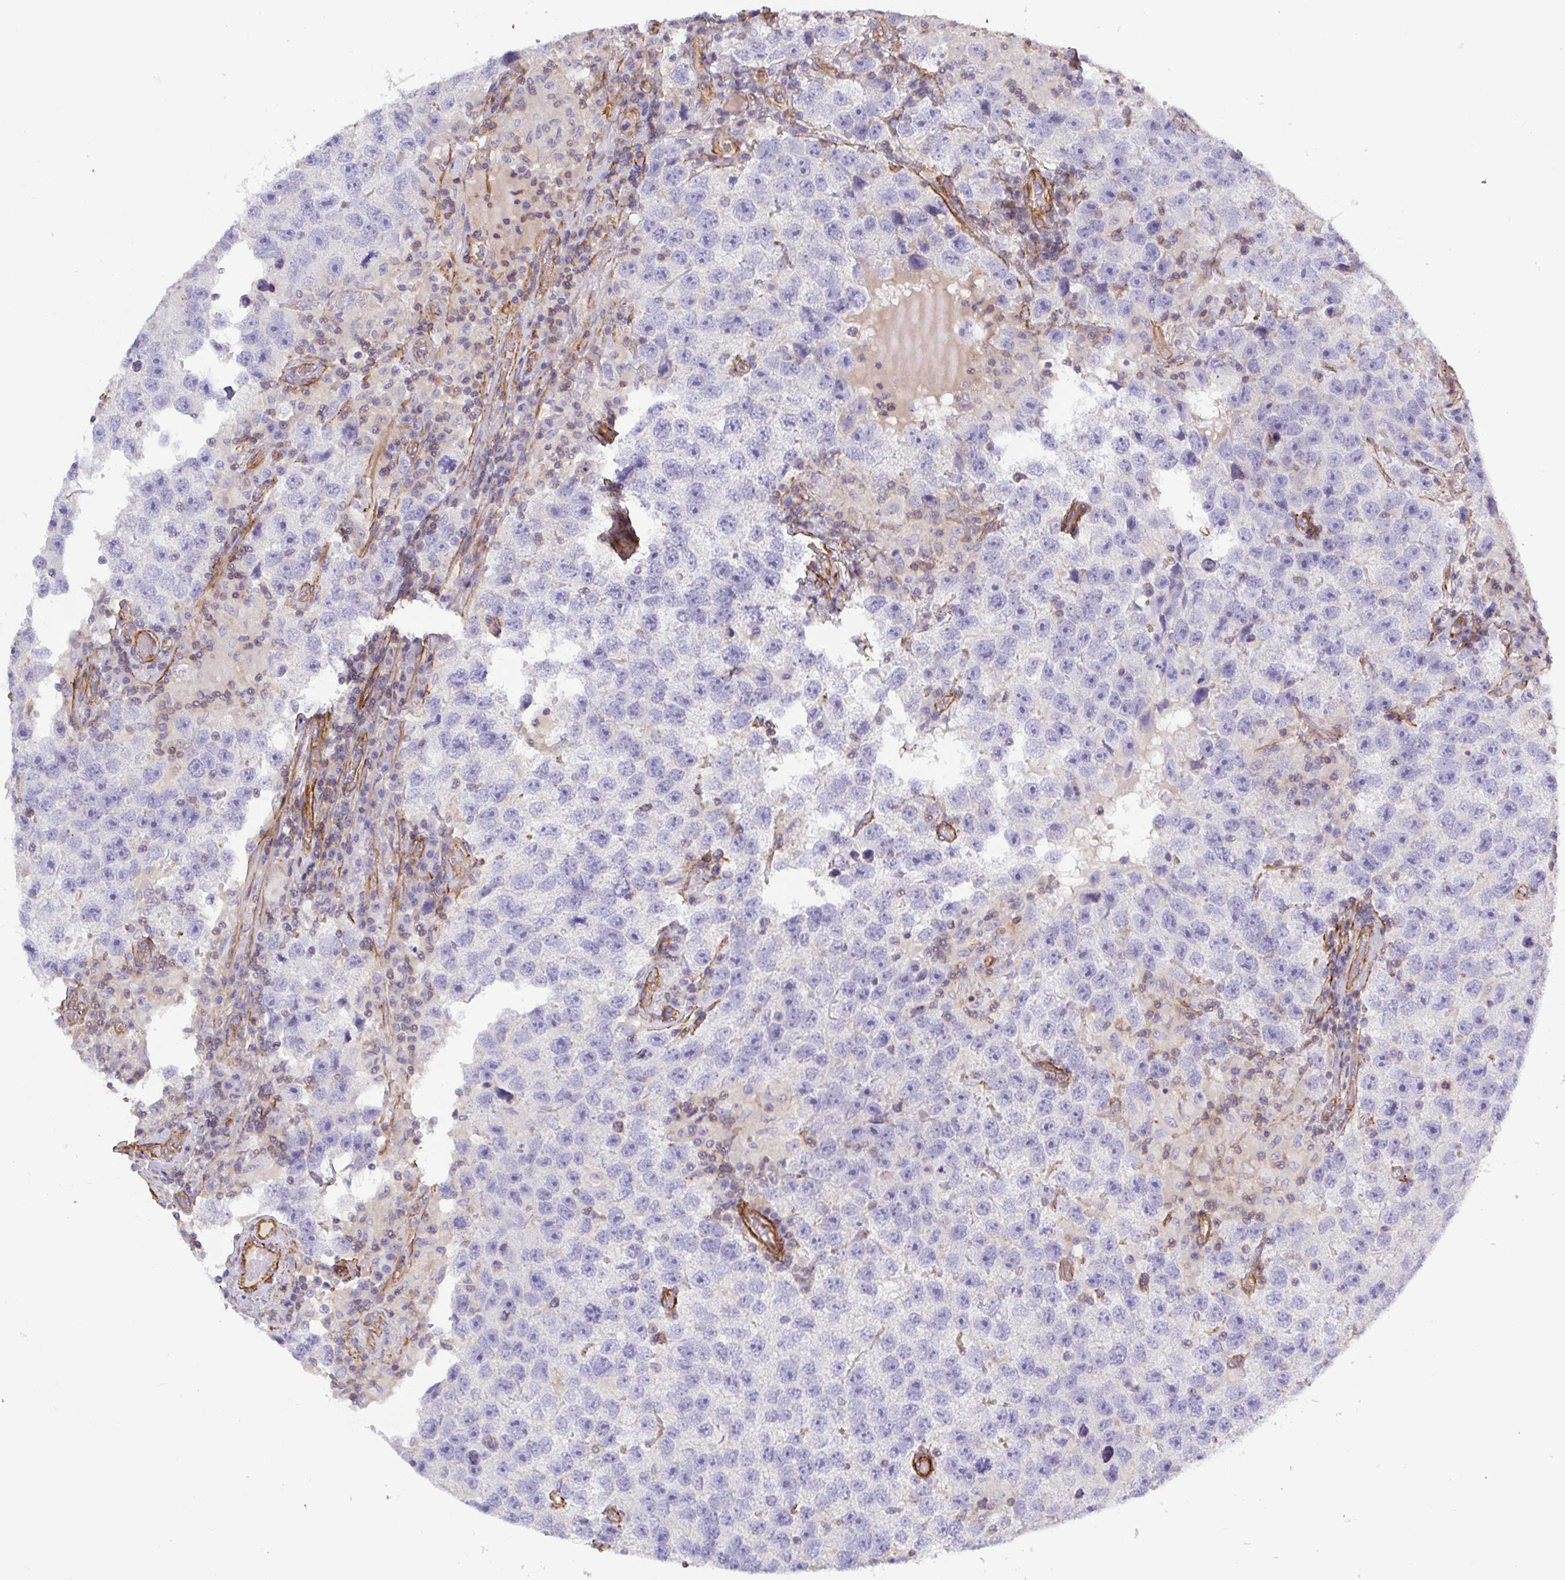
{"staining": {"intensity": "negative", "quantity": "none", "location": "none"}, "tissue": "testis cancer", "cell_type": "Tumor cells", "image_type": "cancer", "snomed": [{"axis": "morphology", "description": "Seminoma, NOS"}, {"axis": "topography", "description": "Testis"}], "caption": "Immunohistochemistry photomicrograph of neoplastic tissue: human testis seminoma stained with DAB displays no significant protein expression in tumor cells.", "gene": "SHISA7", "patient": {"sex": "male", "age": 26}}